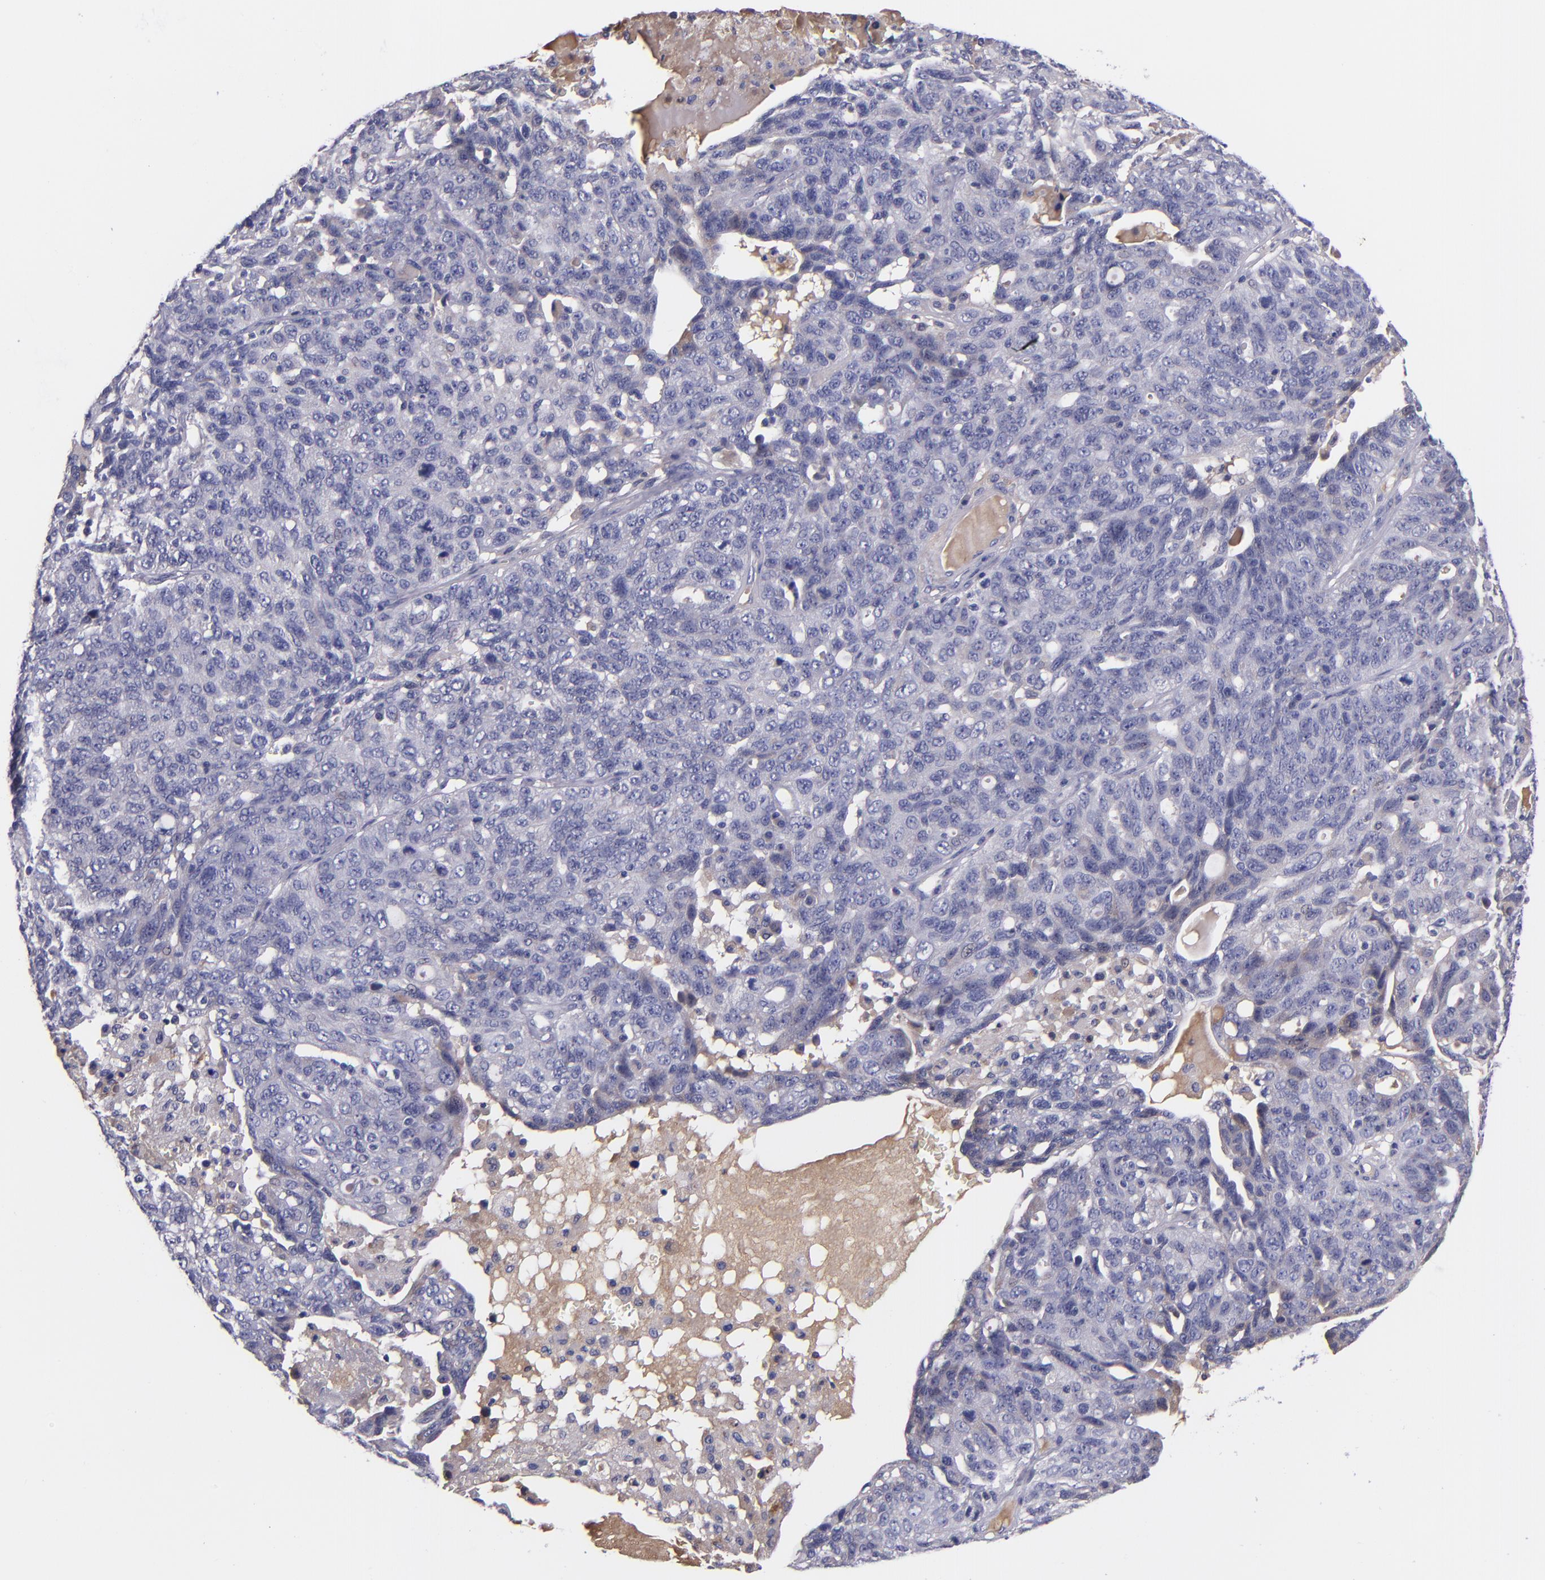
{"staining": {"intensity": "weak", "quantity": "25%-75%", "location": "cytoplasmic/membranous"}, "tissue": "ovarian cancer", "cell_type": "Tumor cells", "image_type": "cancer", "snomed": [{"axis": "morphology", "description": "Cystadenocarcinoma, serous, NOS"}, {"axis": "topography", "description": "Ovary"}], "caption": "The micrograph demonstrates a brown stain indicating the presence of a protein in the cytoplasmic/membranous of tumor cells in ovarian cancer (serous cystadenocarcinoma).", "gene": "RBP4", "patient": {"sex": "female", "age": 71}}